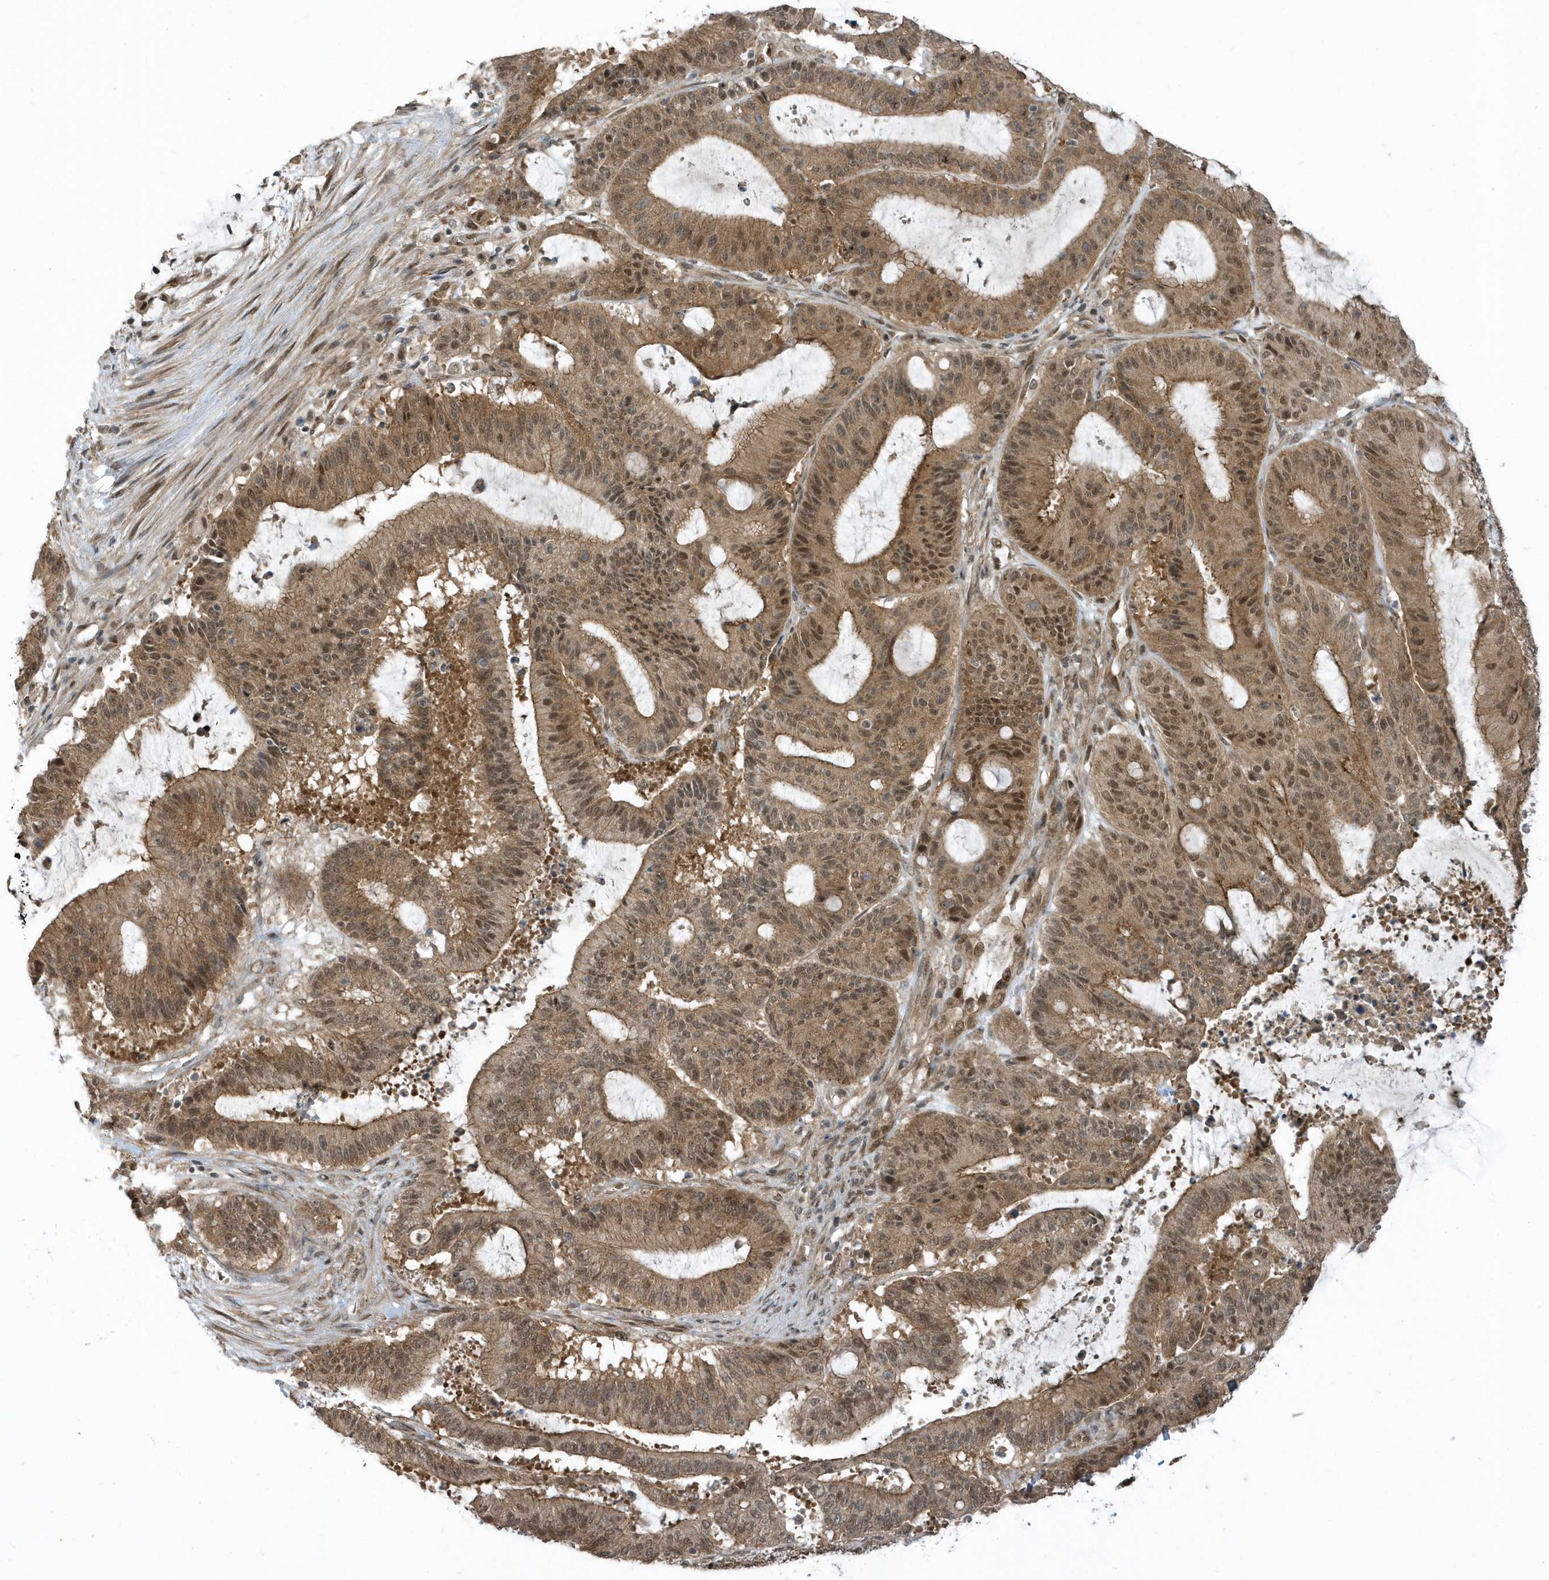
{"staining": {"intensity": "moderate", "quantity": ">75%", "location": "cytoplasmic/membranous,nuclear"}, "tissue": "liver cancer", "cell_type": "Tumor cells", "image_type": "cancer", "snomed": [{"axis": "morphology", "description": "Normal tissue, NOS"}, {"axis": "morphology", "description": "Cholangiocarcinoma"}, {"axis": "topography", "description": "Liver"}, {"axis": "topography", "description": "Peripheral nerve tissue"}], "caption": "DAB immunohistochemical staining of liver cancer displays moderate cytoplasmic/membranous and nuclear protein expression in approximately >75% of tumor cells.", "gene": "USP53", "patient": {"sex": "female", "age": 73}}